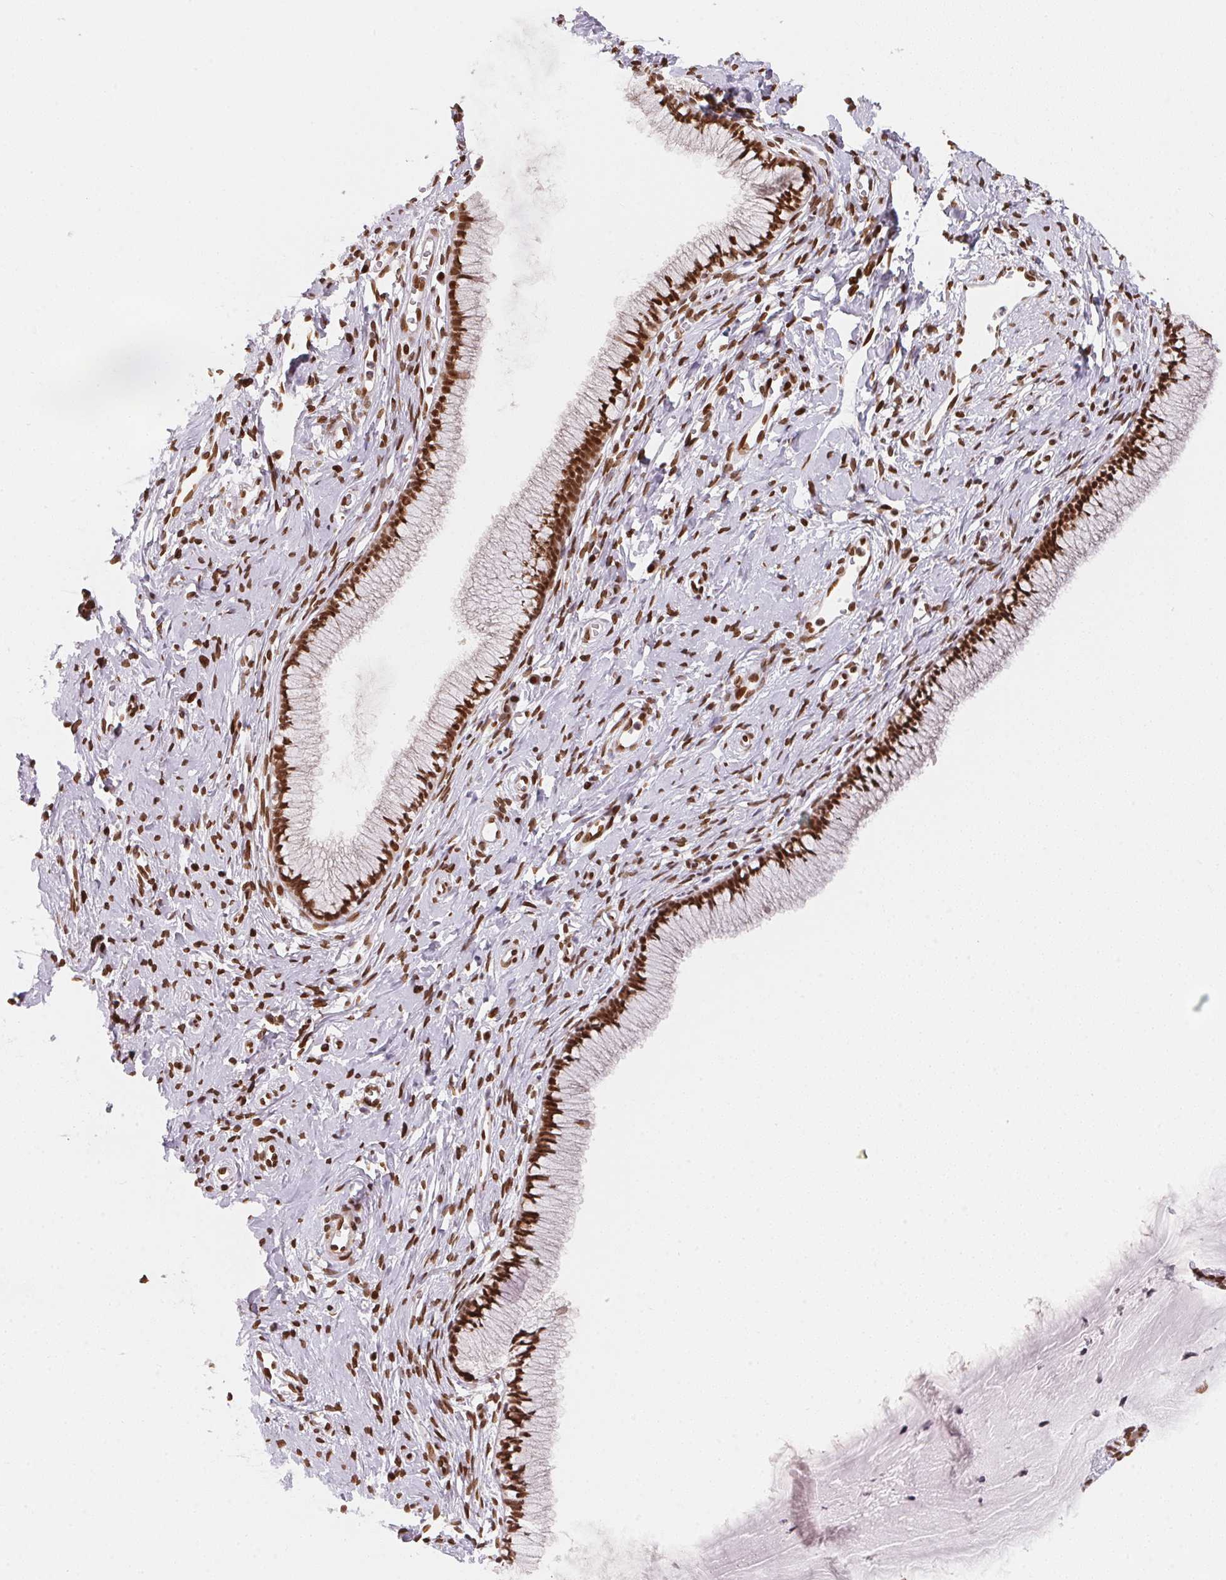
{"staining": {"intensity": "strong", "quantity": ">75%", "location": "nuclear"}, "tissue": "cervix", "cell_type": "Glandular cells", "image_type": "normal", "snomed": [{"axis": "morphology", "description": "Normal tissue, NOS"}, {"axis": "topography", "description": "Cervix"}], "caption": "Protein analysis of normal cervix exhibits strong nuclear staining in approximately >75% of glandular cells. The protein of interest is stained brown, and the nuclei are stained in blue (DAB (3,3'-diaminobenzidine) IHC with brightfield microscopy, high magnification).", "gene": "SAP30BP", "patient": {"sex": "female", "age": 40}}